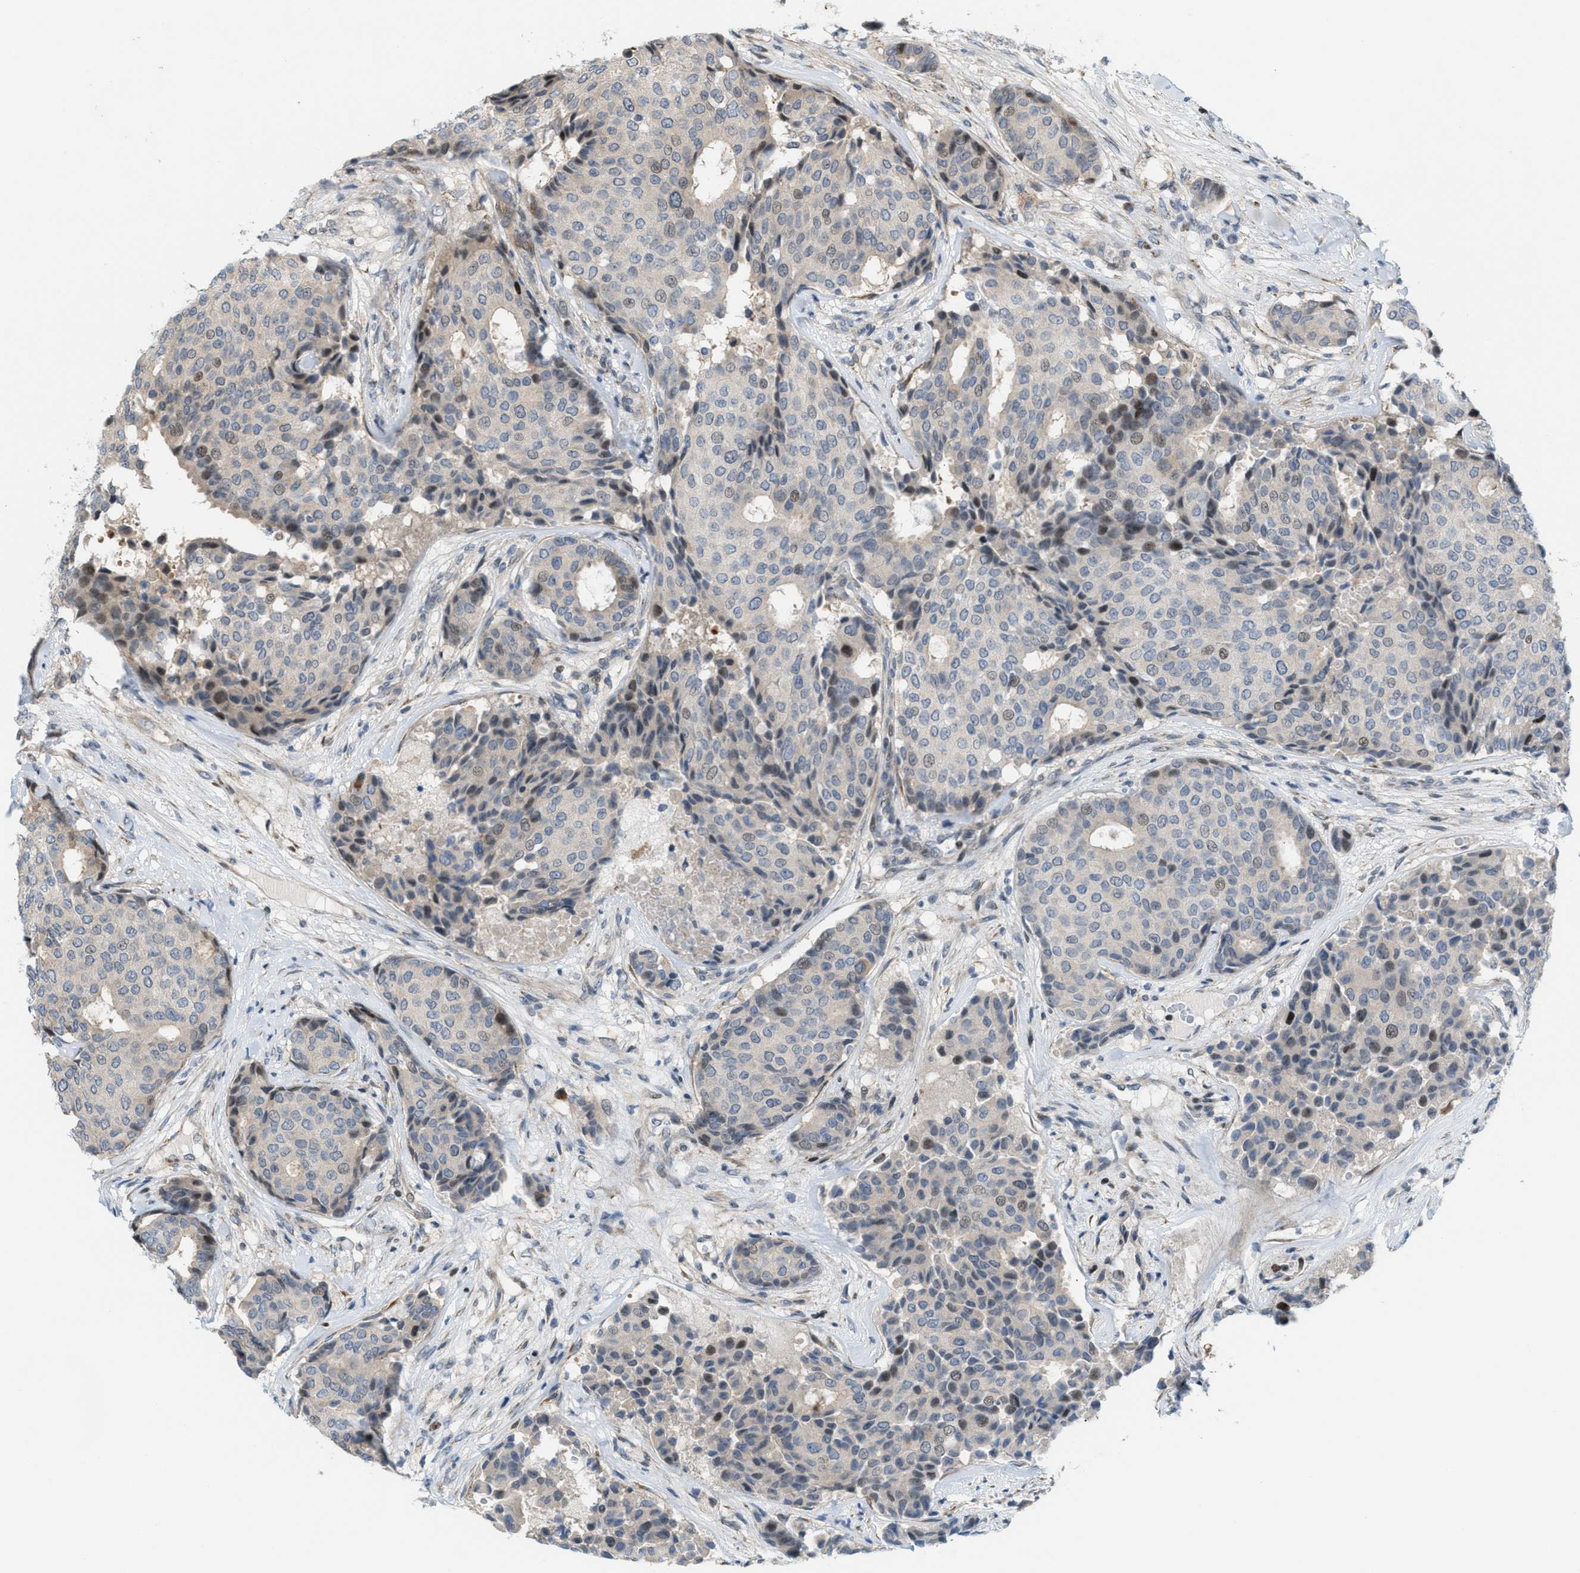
{"staining": {"intensity": "weak", "quantity": "<25%", "location": "nuclear"}, "tissue": "breast cancer", "cell_type": "Tumor cells", "image_type": "cancer", "snomed": [{"axis": "morphology", "description": "Duct carcinoma"}, {"axis": "topography", "description": "Breast"}], "caption": "The micrograph exhibits no staining of tumor cells in infiltrating ductal carcinoma (breast).", "gene": "ZNF276", "patient": {"sex": "female", "age": 75}}